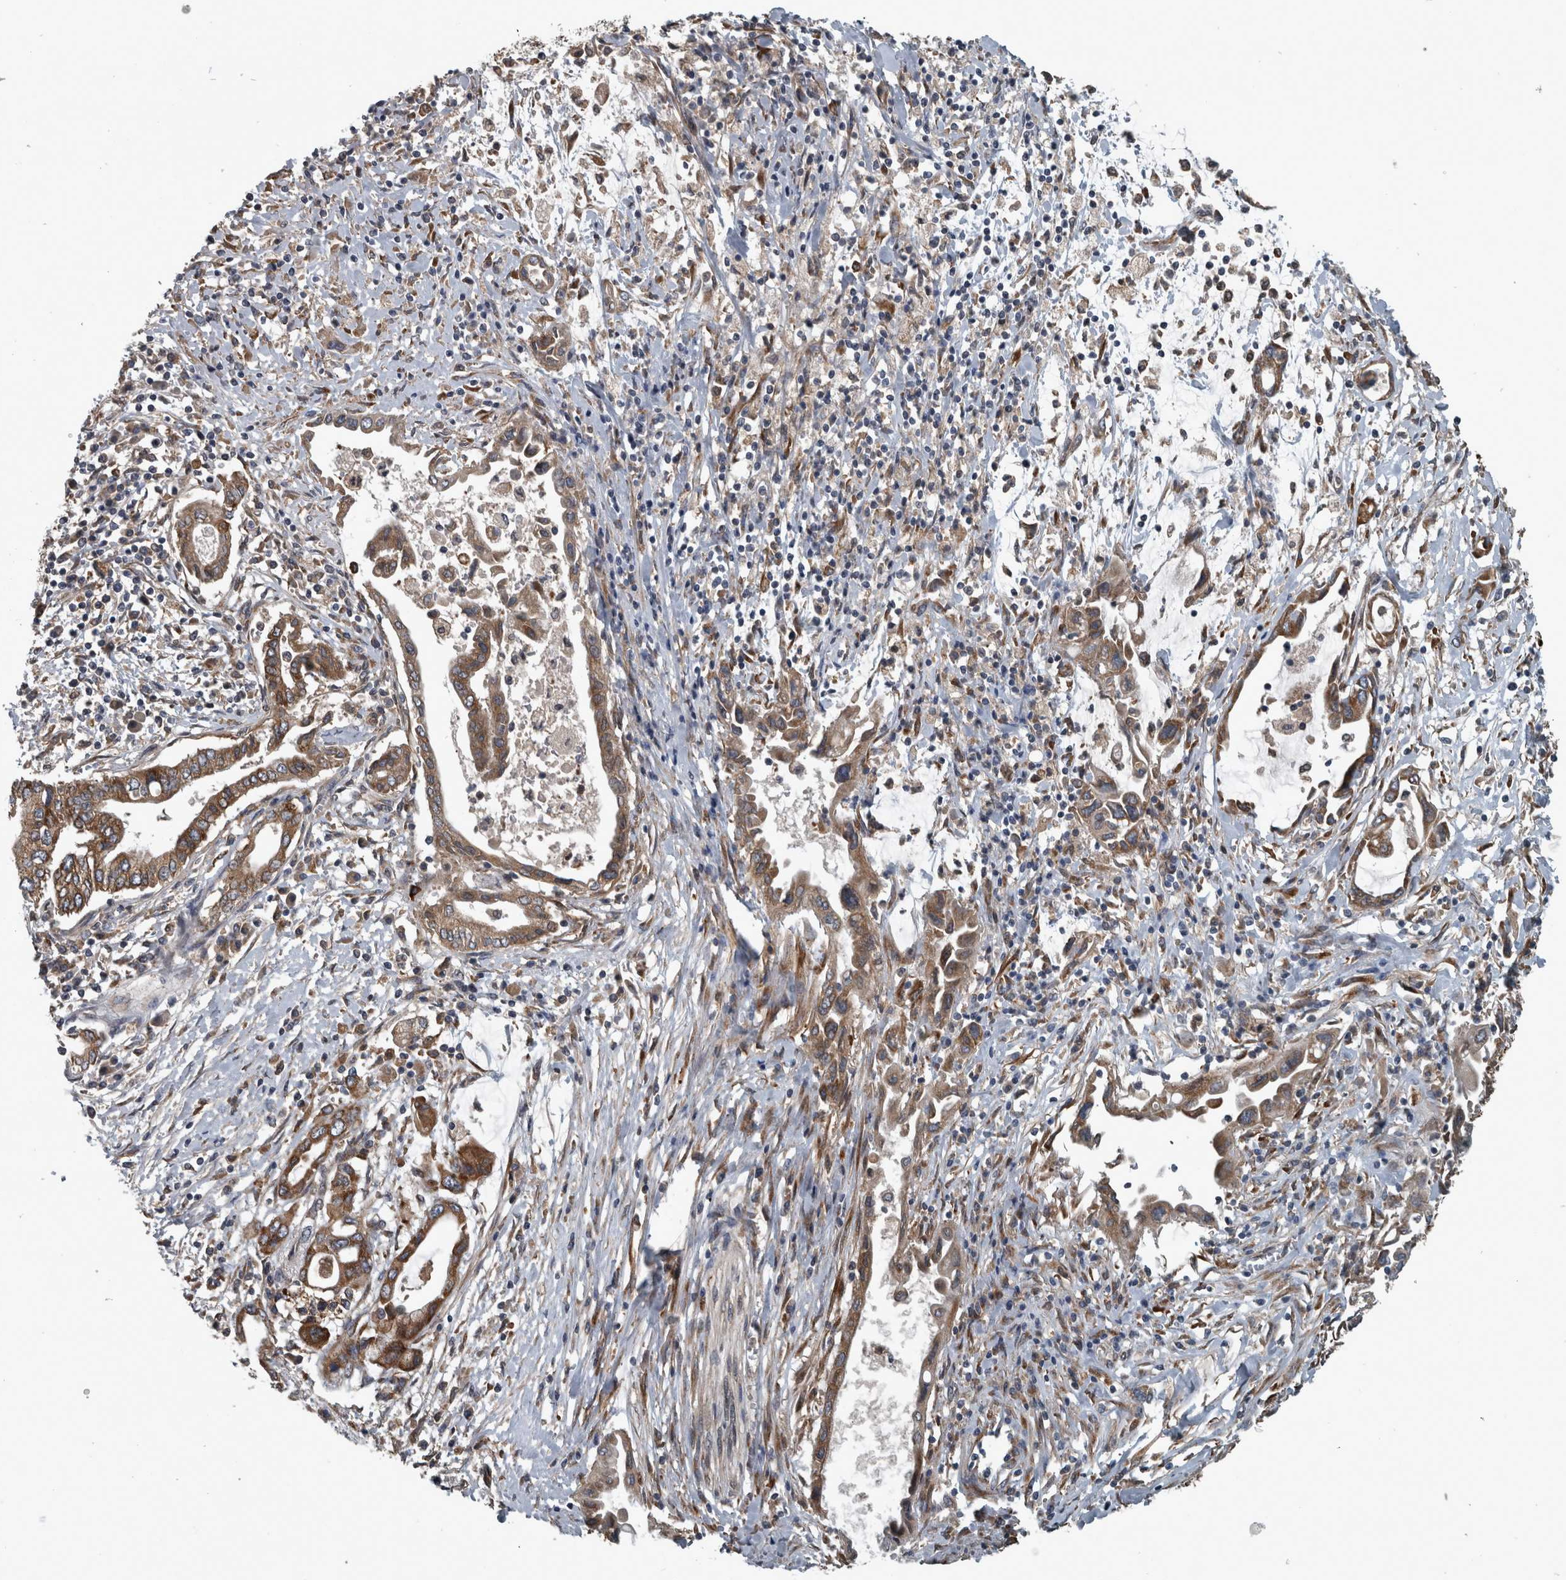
{"staining": {"intensity": "moderate", "quantity": ">75%", "location": "cytoplasmic/membranous"}, "tissue": "pancreatic cancer", "cell_type": "Tumor cells", "image_type": "cancer", "snomed": [{"axis": "morphology", "description": "Adenocarcinoma, NOS"}, {"axis": "topography", "description": "Pancreas"}], "caption": "Human pancreatic cancer stained with a brown dye demonstrates moderate cytoplasmic/membranous positive positivity in approximately >75% of tumor cells.", "gene": "EXOC8", "patient": {"sex": "female", "age": 57}}